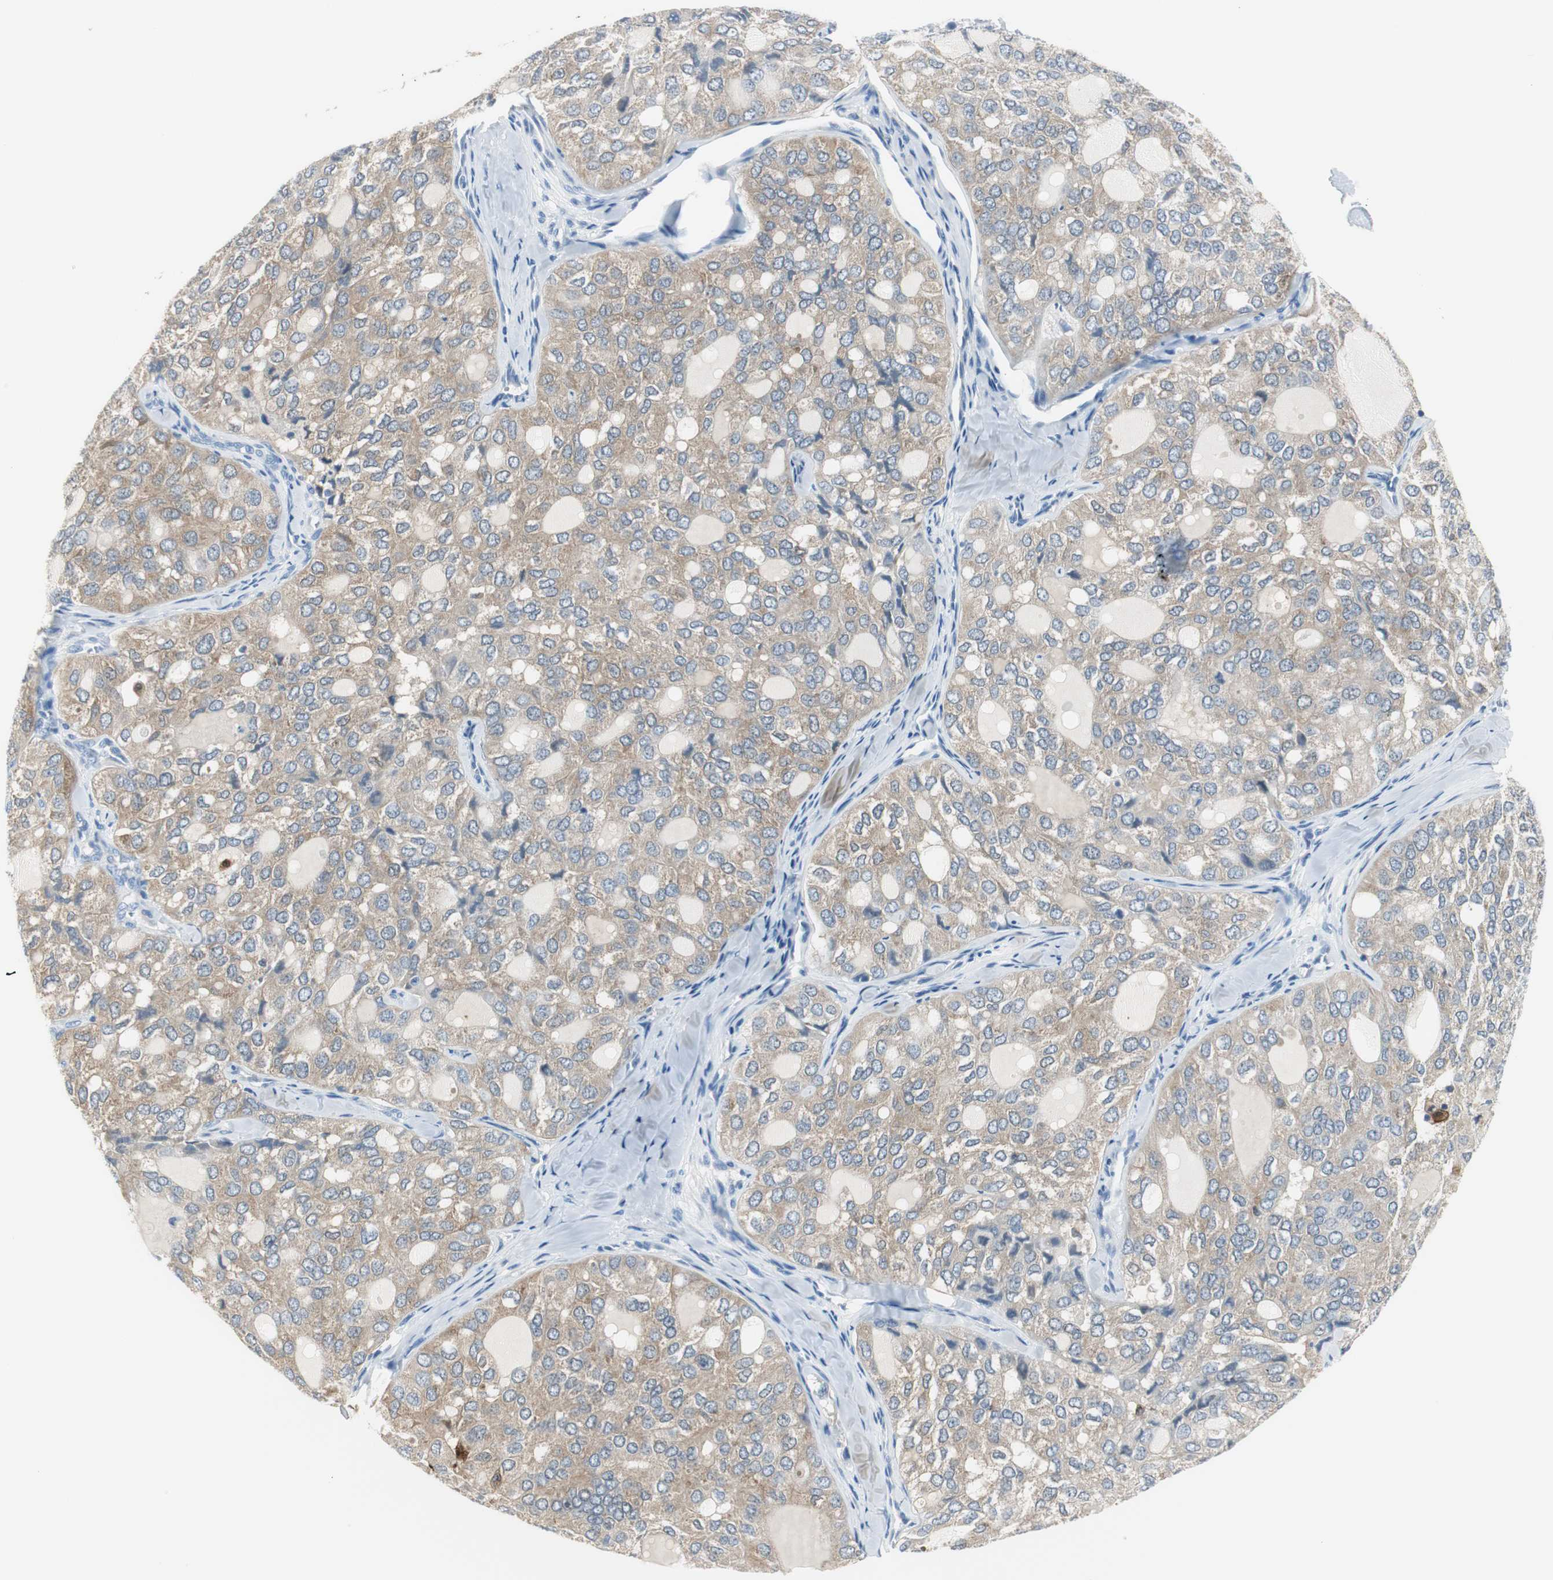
{"staining": {"intensity": "moderate", "quantity": ">75%", "location": "cytoplasmic/membranous"}, "tissue": "thyroid cancer", "cell_type": "Tumor cells", "image_type": "cancer", "snomed": [{"axis": "morphology", "description": "Follicular adenoma carcinoma, NOS"}, {"axis": "topography", "description": "Thyroid gland"}], "caption": "Moderate cytoplasmic/membranous positivity is appreciated in approximately >75% of tumor cells in thyroid cancer (follicular adenoma carcinoma).", "gene": "FBP1", "patient": {"sex": "male", "age": 75}}